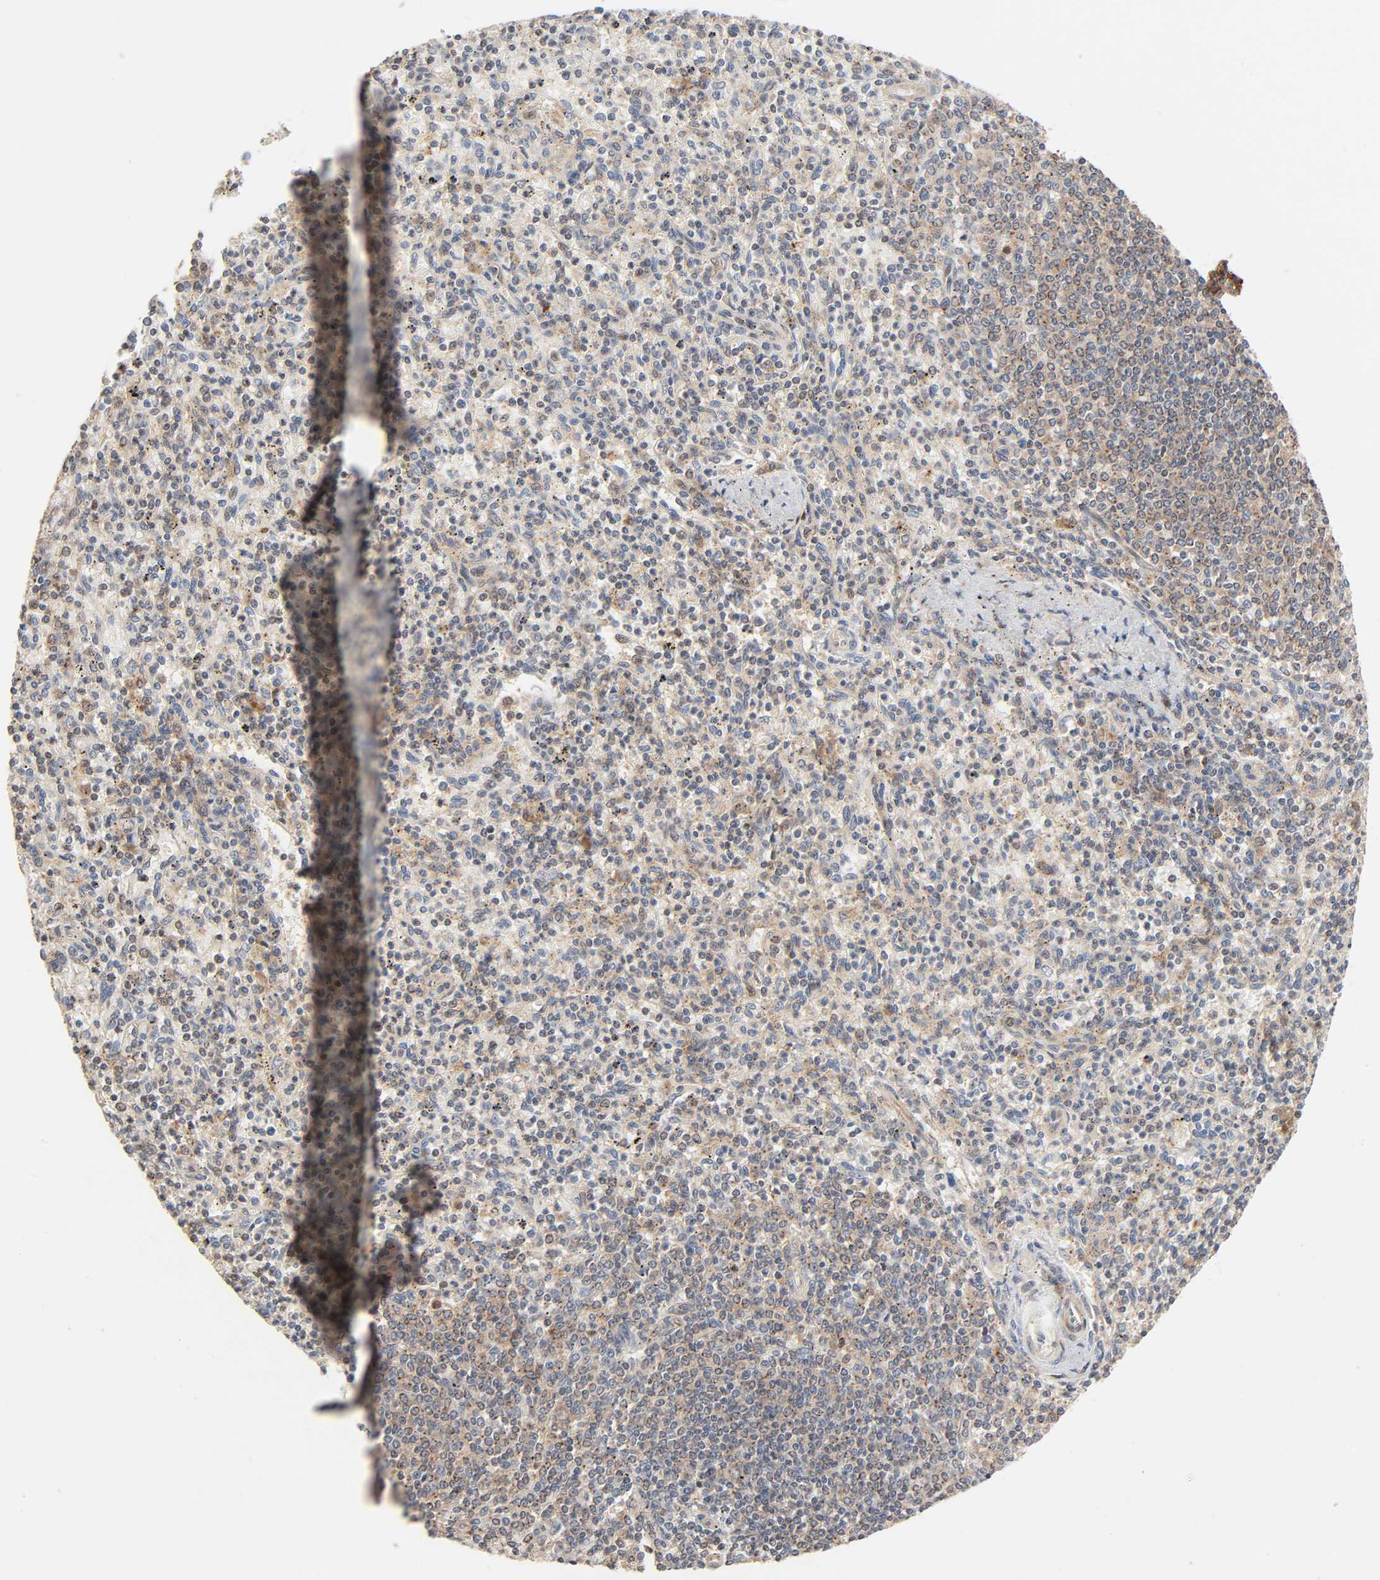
{"staining": {"intensity": "moderate", "quantity": "25%-75%", "location": "cytoplasmic/membranous,nuclear"}, "tissue": "spleen", "cell_type": "Cells in red pulp", "image_type": "normal", "snomed": [{"axis": "morphology", "description": "Normal tissue, NOS"}, {"axis": "topography", "description": "Spleen"}], "caption": "Protein positivity by immunohistochemistry (IHC) demonstrates moderate cytoplasmic/membranous,nuclear expression in approximately 25%-75% of cells in red pulp in unremarkable spleen.", "gene": "NEMF", "patient": {"sex": "male", "age": 72}}